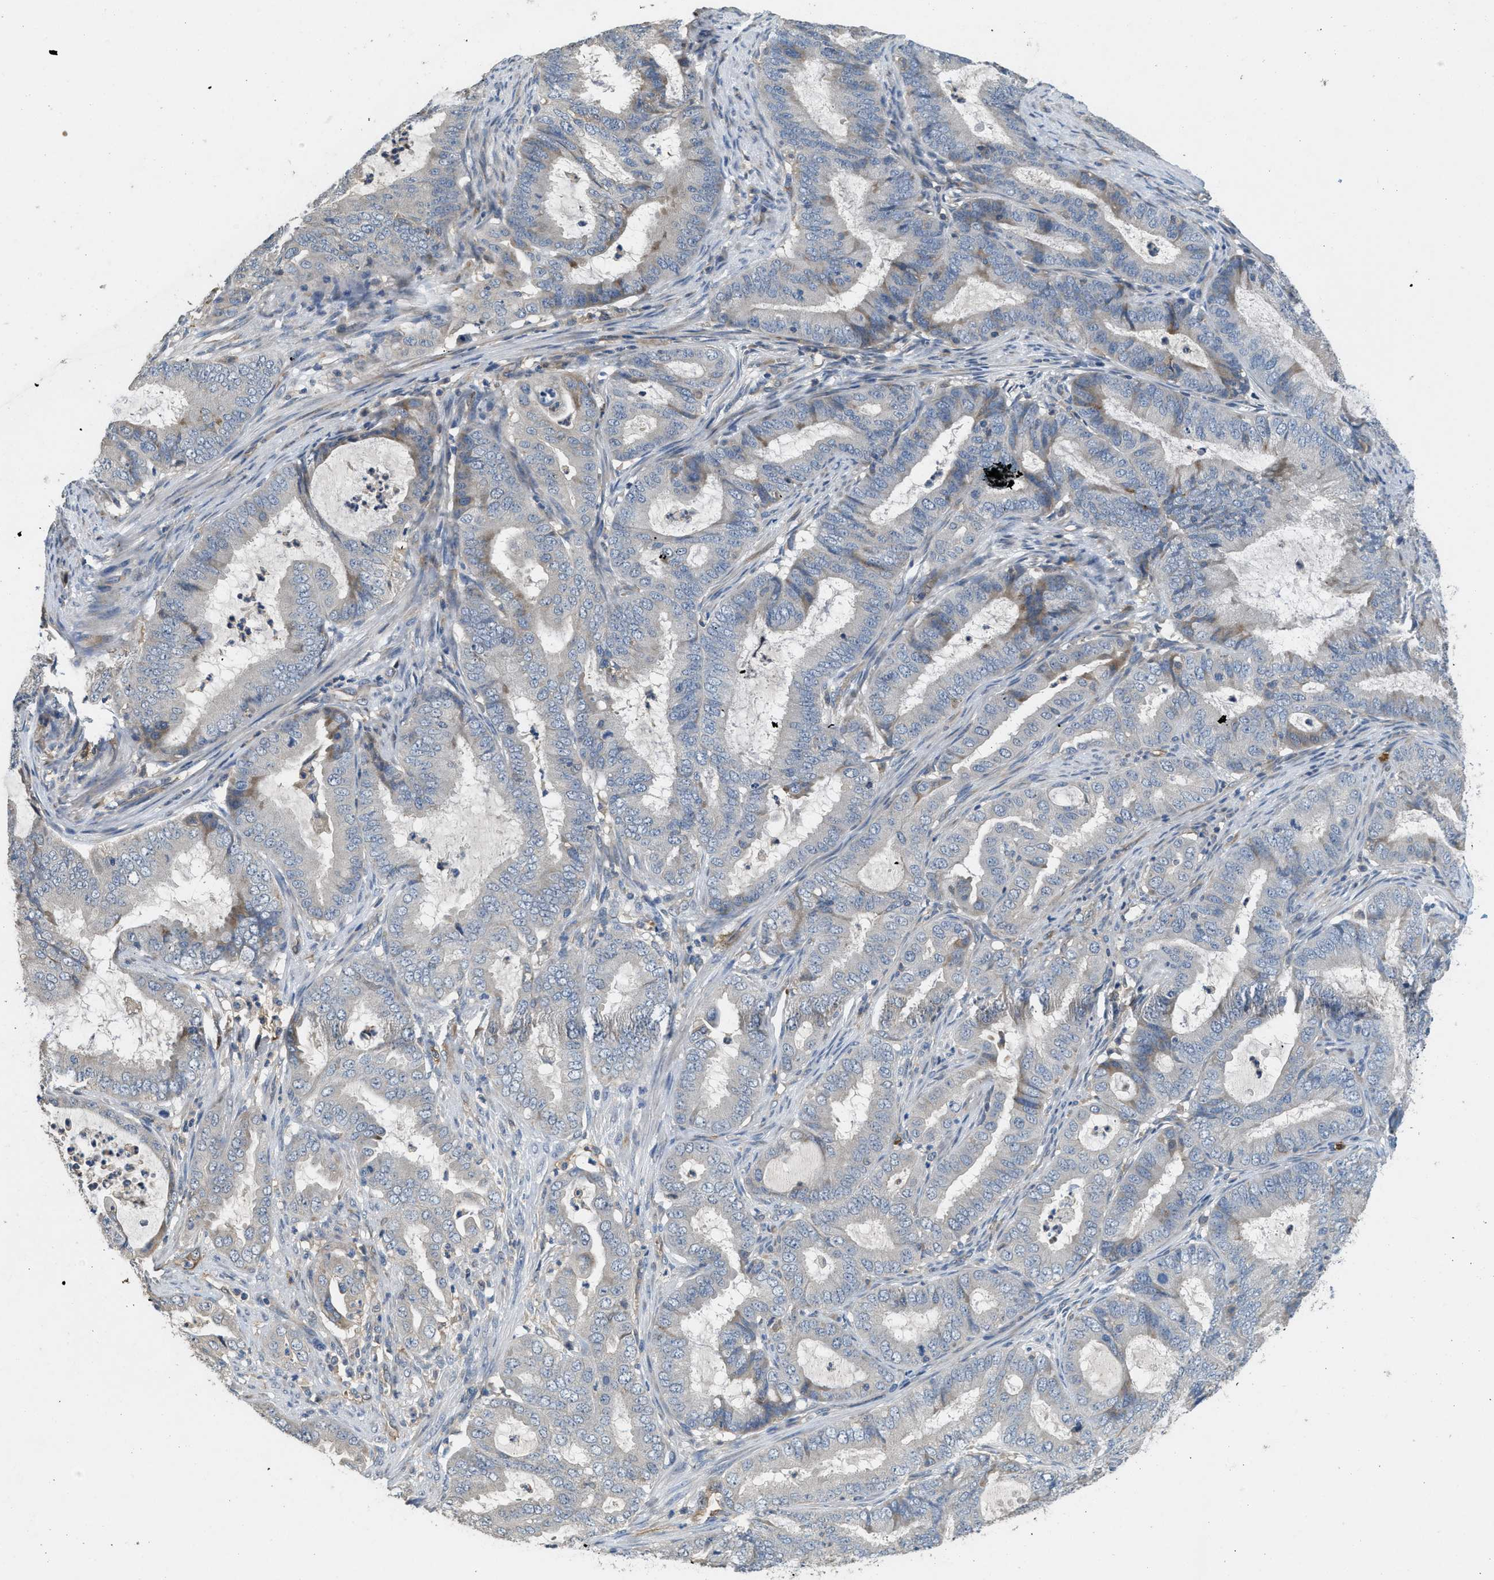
{"staining": {"intensity": "weak", "quantity": "<25%", "location": "cytoplasmic/membranous"}, "tissue": "endometrial cancer", "cell_type": "Tumor cells", "image_type": "cancer", "snomed": [{"axis": "morphology", "description": "Adenocarcinoma, NOS"}, {"axis": "topography", "description": "Endometrium"}], "caption": "High power microscopy image of an immunohistochemistry image of endometrial cancer (adenocarcinoma), revealing no significant expression in tumor cells.", "gene": "DGKE", "patient": {"sex": "female", "age": 70}}